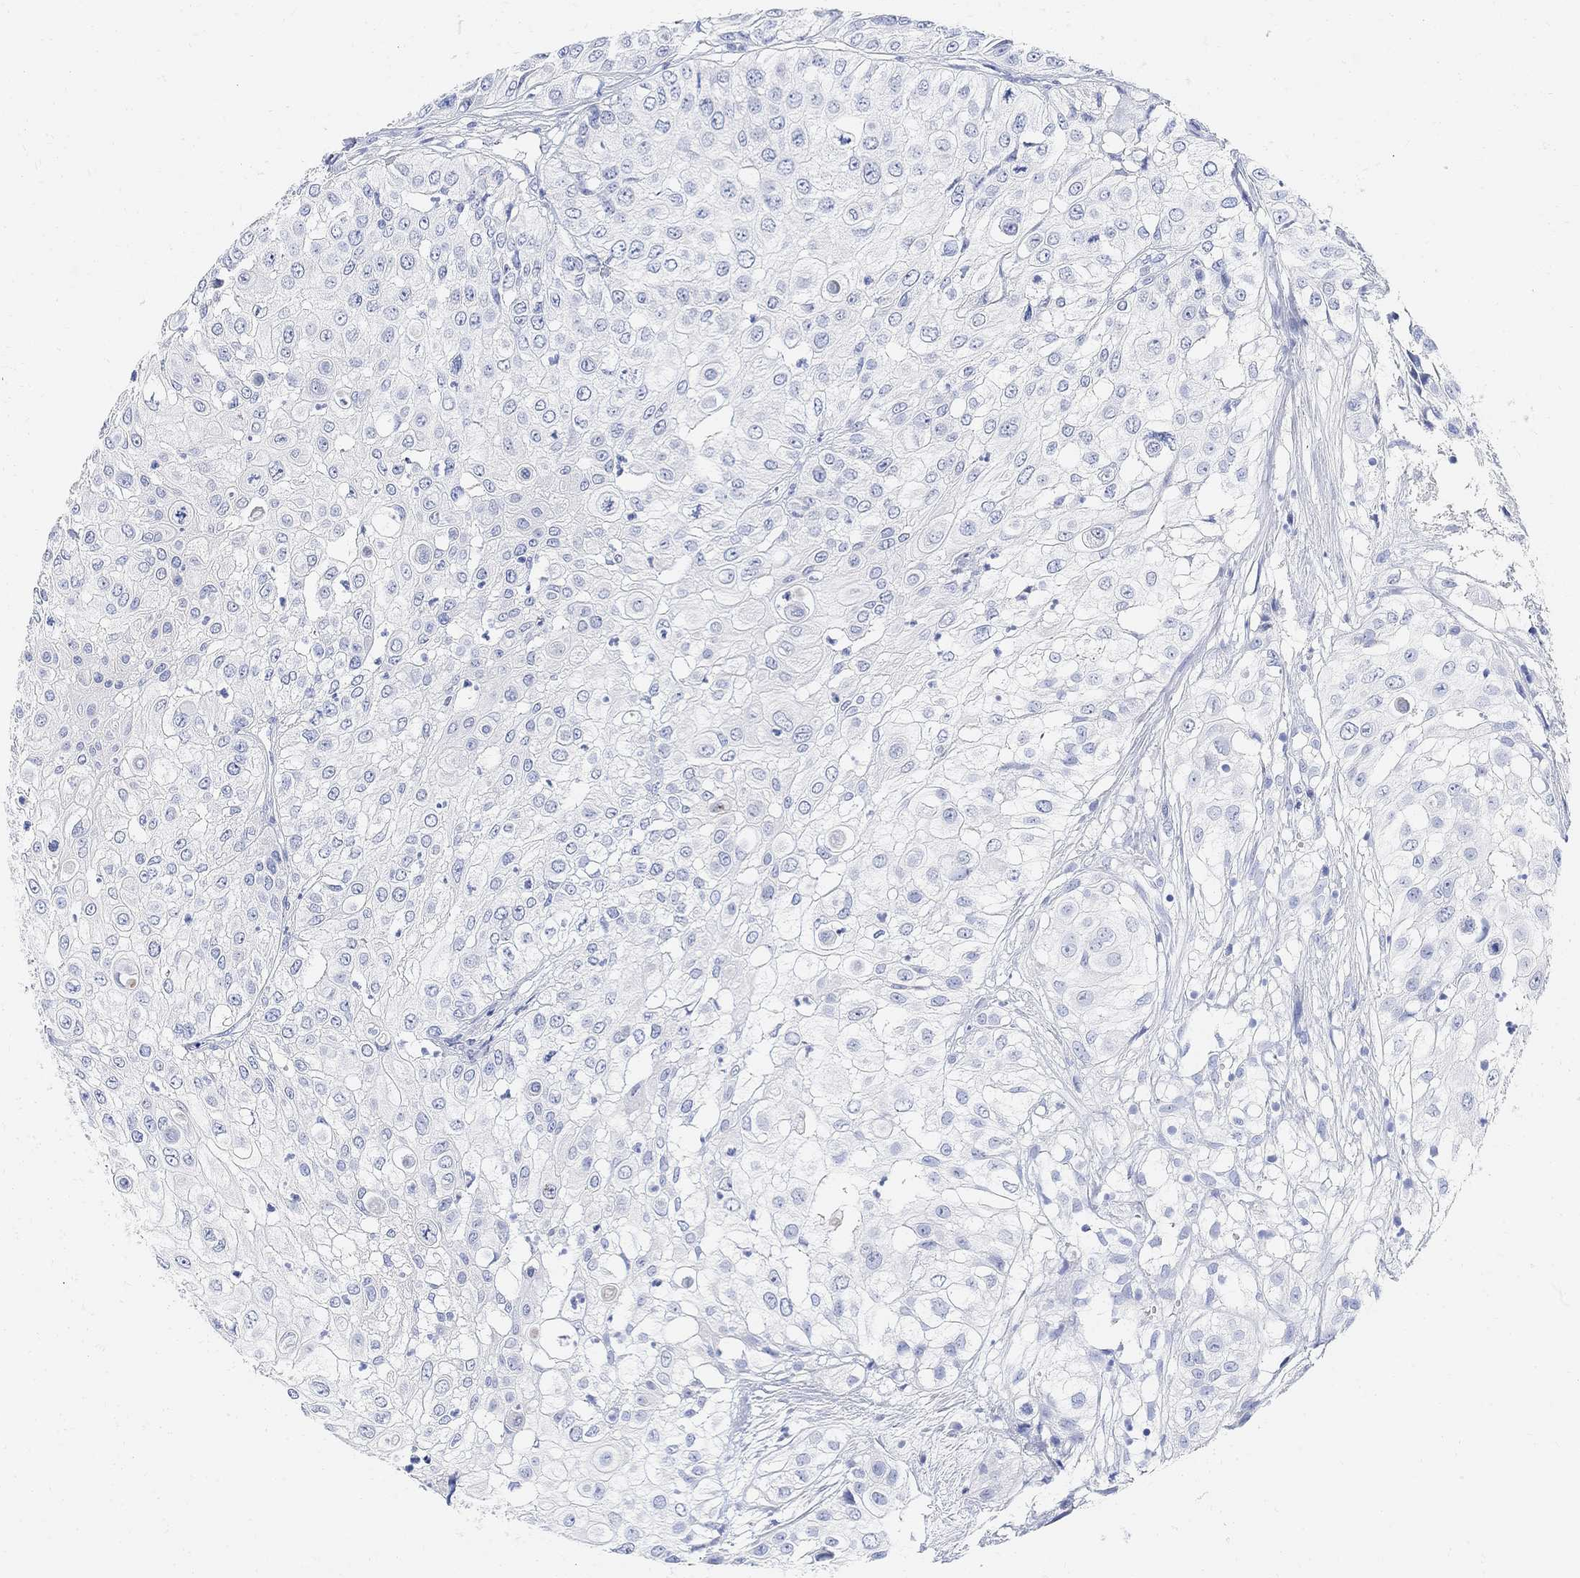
{"staining": {"intensity": "negative", "quantity": "none", "location": "none"}, "tissue": "urothelial cancer", "cell_type": "Tumor cells", "image_type": "cancer", "snomed": [{"axis": "morphology", "description": "Urothelial carcinoma, High grade"}, {"axis": "topography", "description": "Urinary bladder"}], "caption": "This is an IHC micrograph of human urothelial cancer. There is no positivity in tumor cells.", "gene": "RETNLB", "patient": {"sex": "female", "age": 79}}